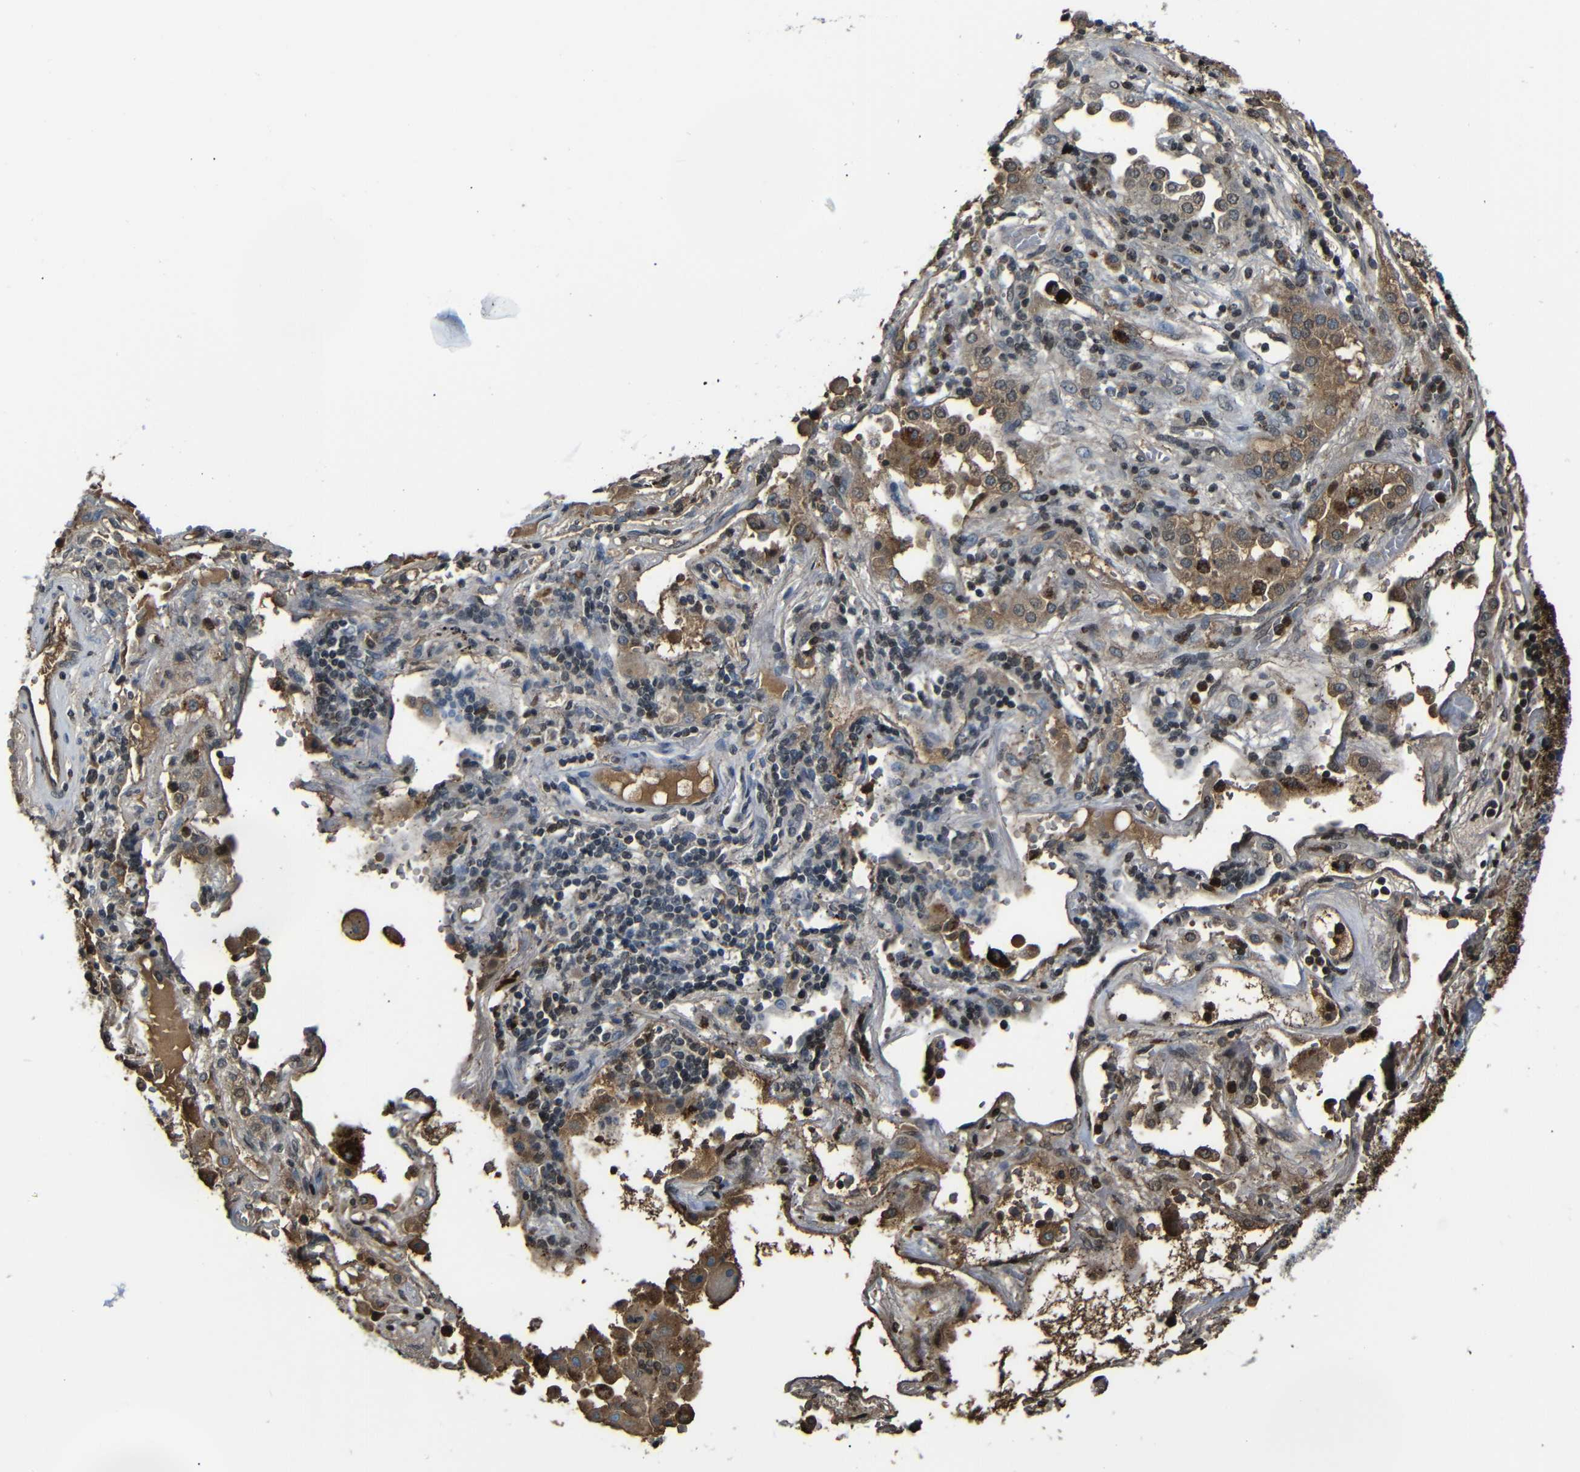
{"staining": {"intensity": "negative", "quantity": "none", "location": "none"}, "tissue": "lung cancer", "cell_type": "Tumor cells", "image_type": "cancer", "snomed": [{"axis": "morphology", "description": "Squamous cell carcinoma, NOS"}, {"axis": "topography", "description": "Lung"}], "caption": "IHC of human squamous cell carcinoma (lung) exhibits no positivity in tumor cells.", "gene": "SERPINA1", "patient": {"sex": "male", "age": 57}}